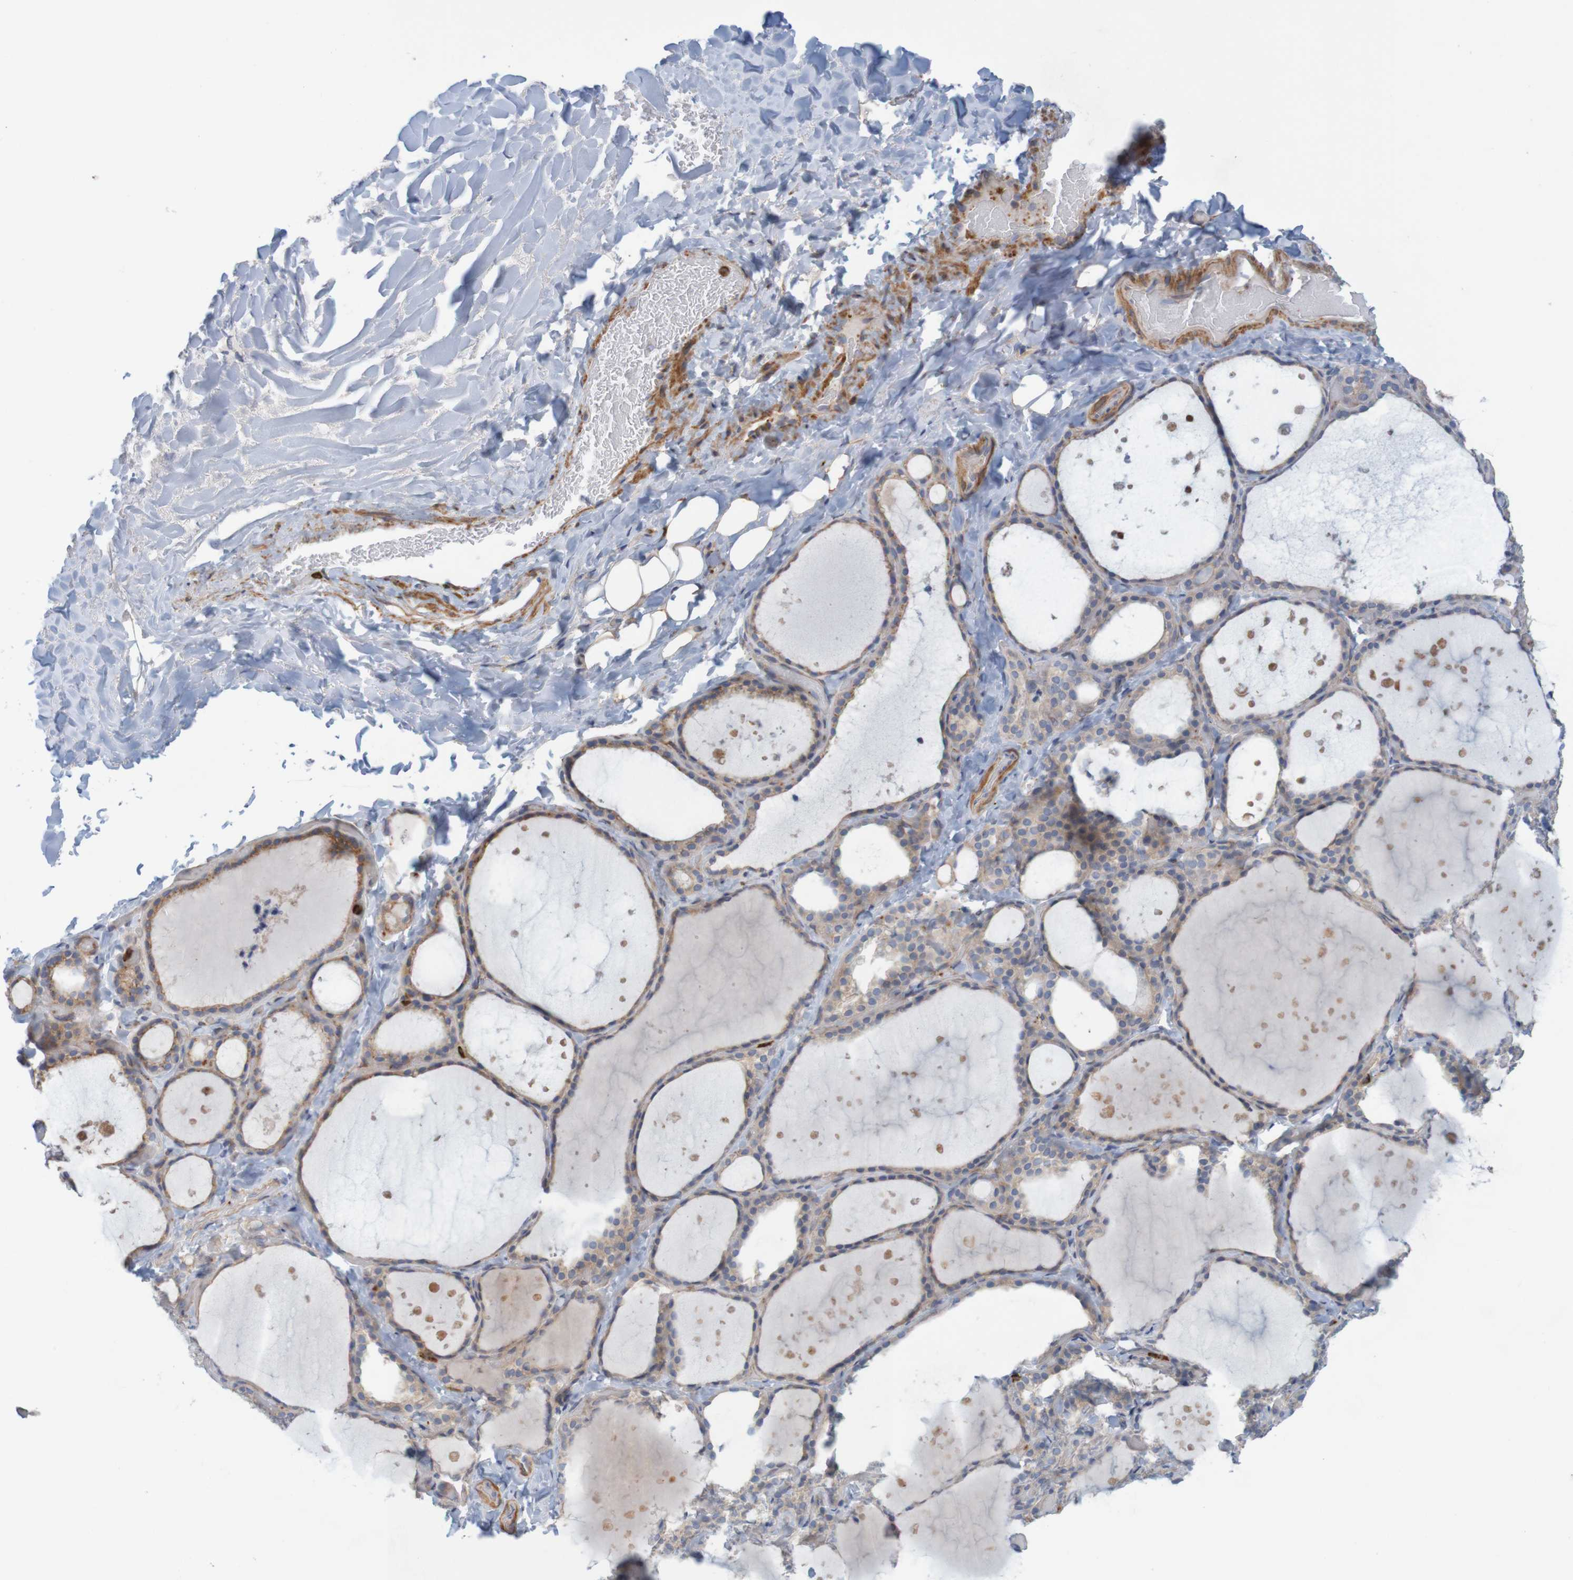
{"staining": {"intensity": "moderate", "quantity": ">75%", "location": "cytoplasmic/membranous"}, "tissue": "thyroid gland", "cell_type": "Glandular cells", "image_type": "normal", "snomed": [{"axis": "morphology", "description": "Normal tissue, NOS"}, {"axis": "topography", "description": "Thyroid gland"}], "caption": "High-magnification brightfield microscopy of unremarkable thyroid gland stained with DAB (brown) and counterstained with hematoxylin (blue). glandular cells exhibit moderate cytoplasmic/membranous positivity is identified in about>75% of cells.", "gene": "KRT23", "patient": {"sex": "female", "age": 44}}